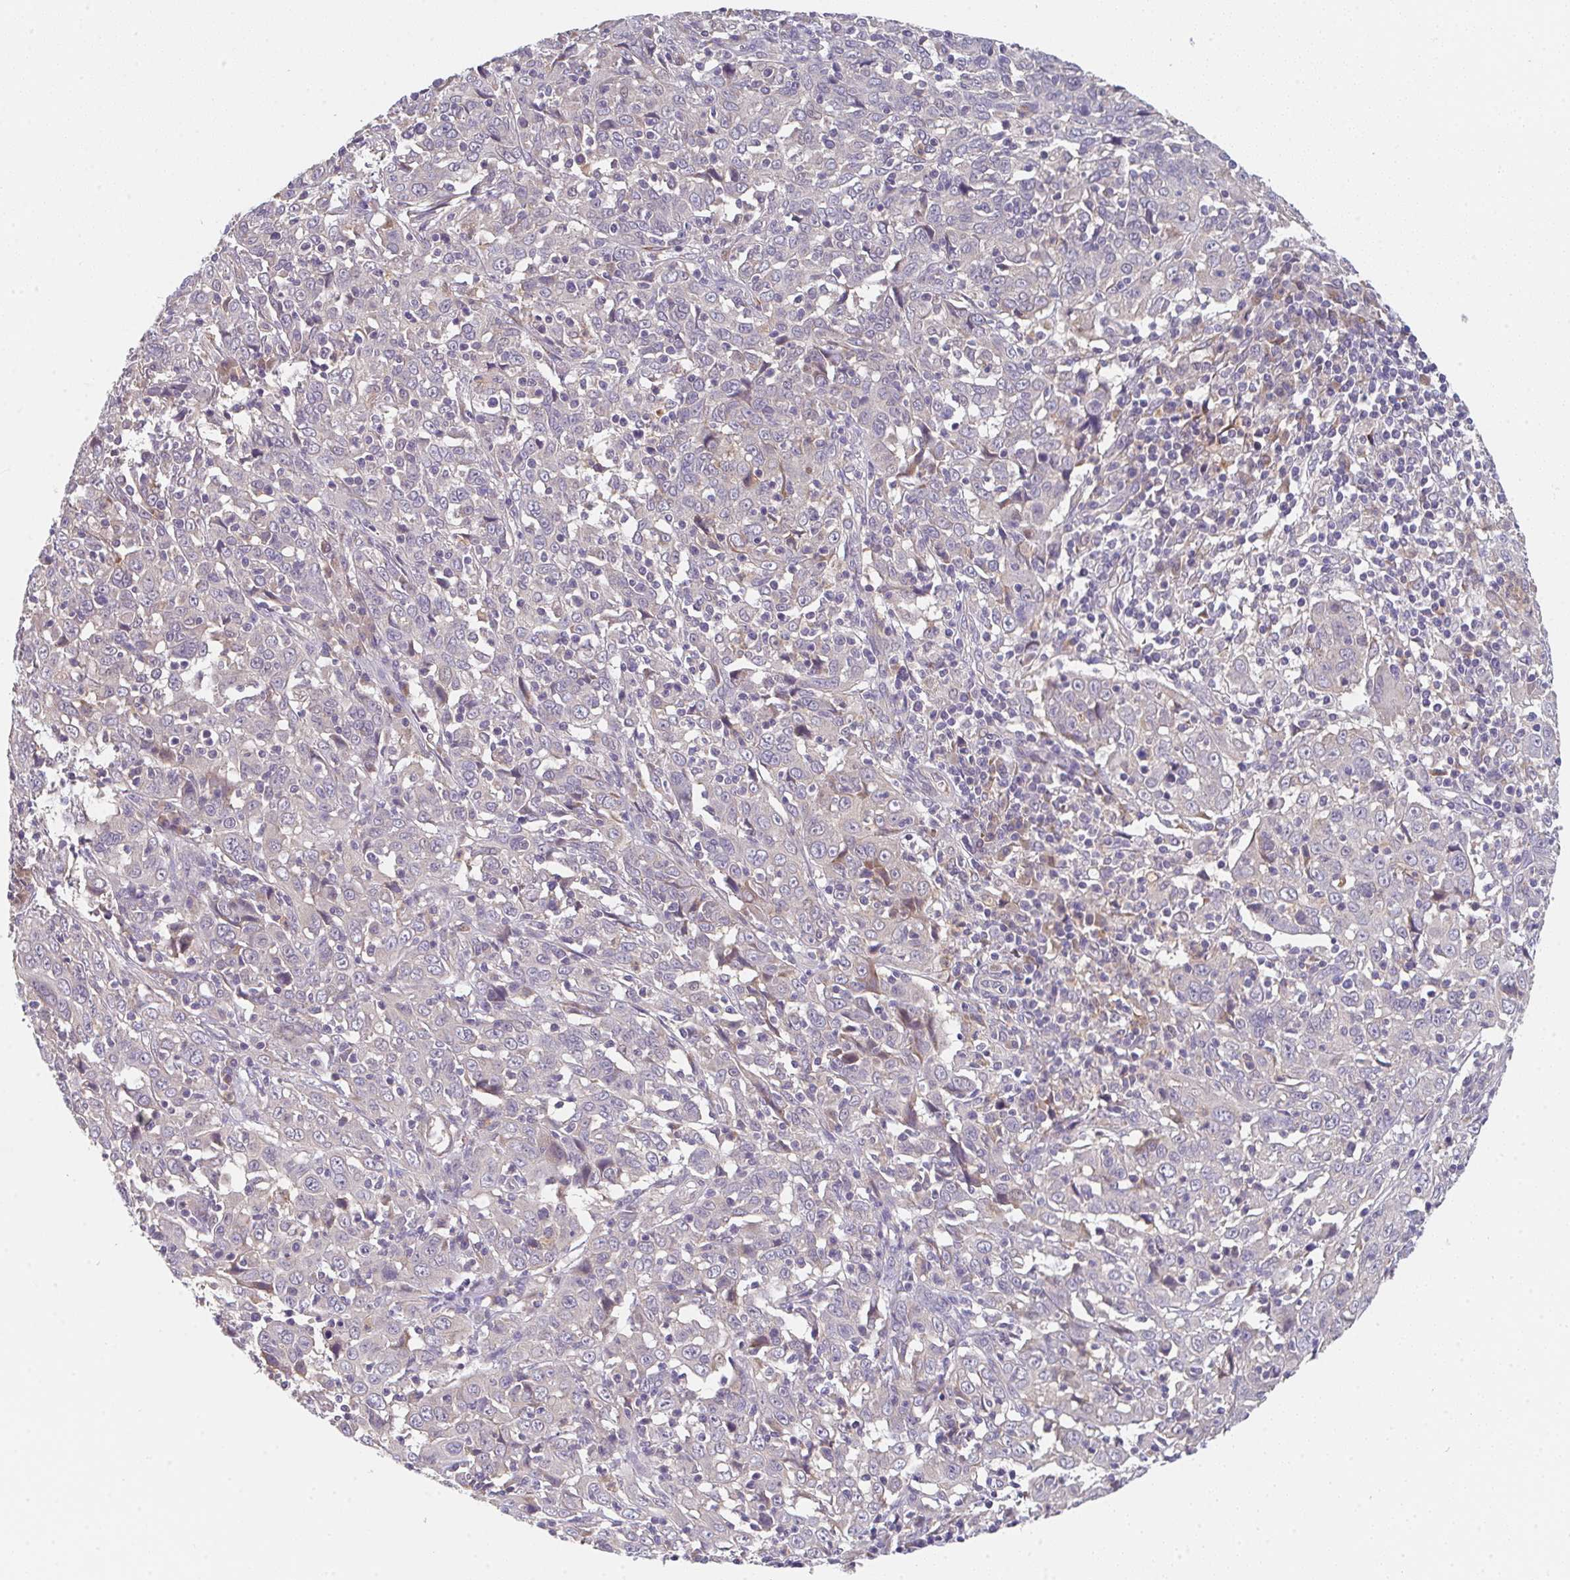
{"staining": {"intensity": "negative", "quantity": "none", "location": "none"}, "tissue": "cervical cancer", "cell_type": "Tumor cells", "image_type": "cancer", "snomed": [{"axis": "morphology", "description": "Squamous cell carcinoma, NOS"}, {"axis": "topography", "description": "Cervix"}], "caption": "An immunohistochemistry photomicrograph of cervical cancer is shown. There is no staining in tumor cells of cervical cancer.", "gene": "TSPAN31", "patient": {"sex": "female", "age": 46}}